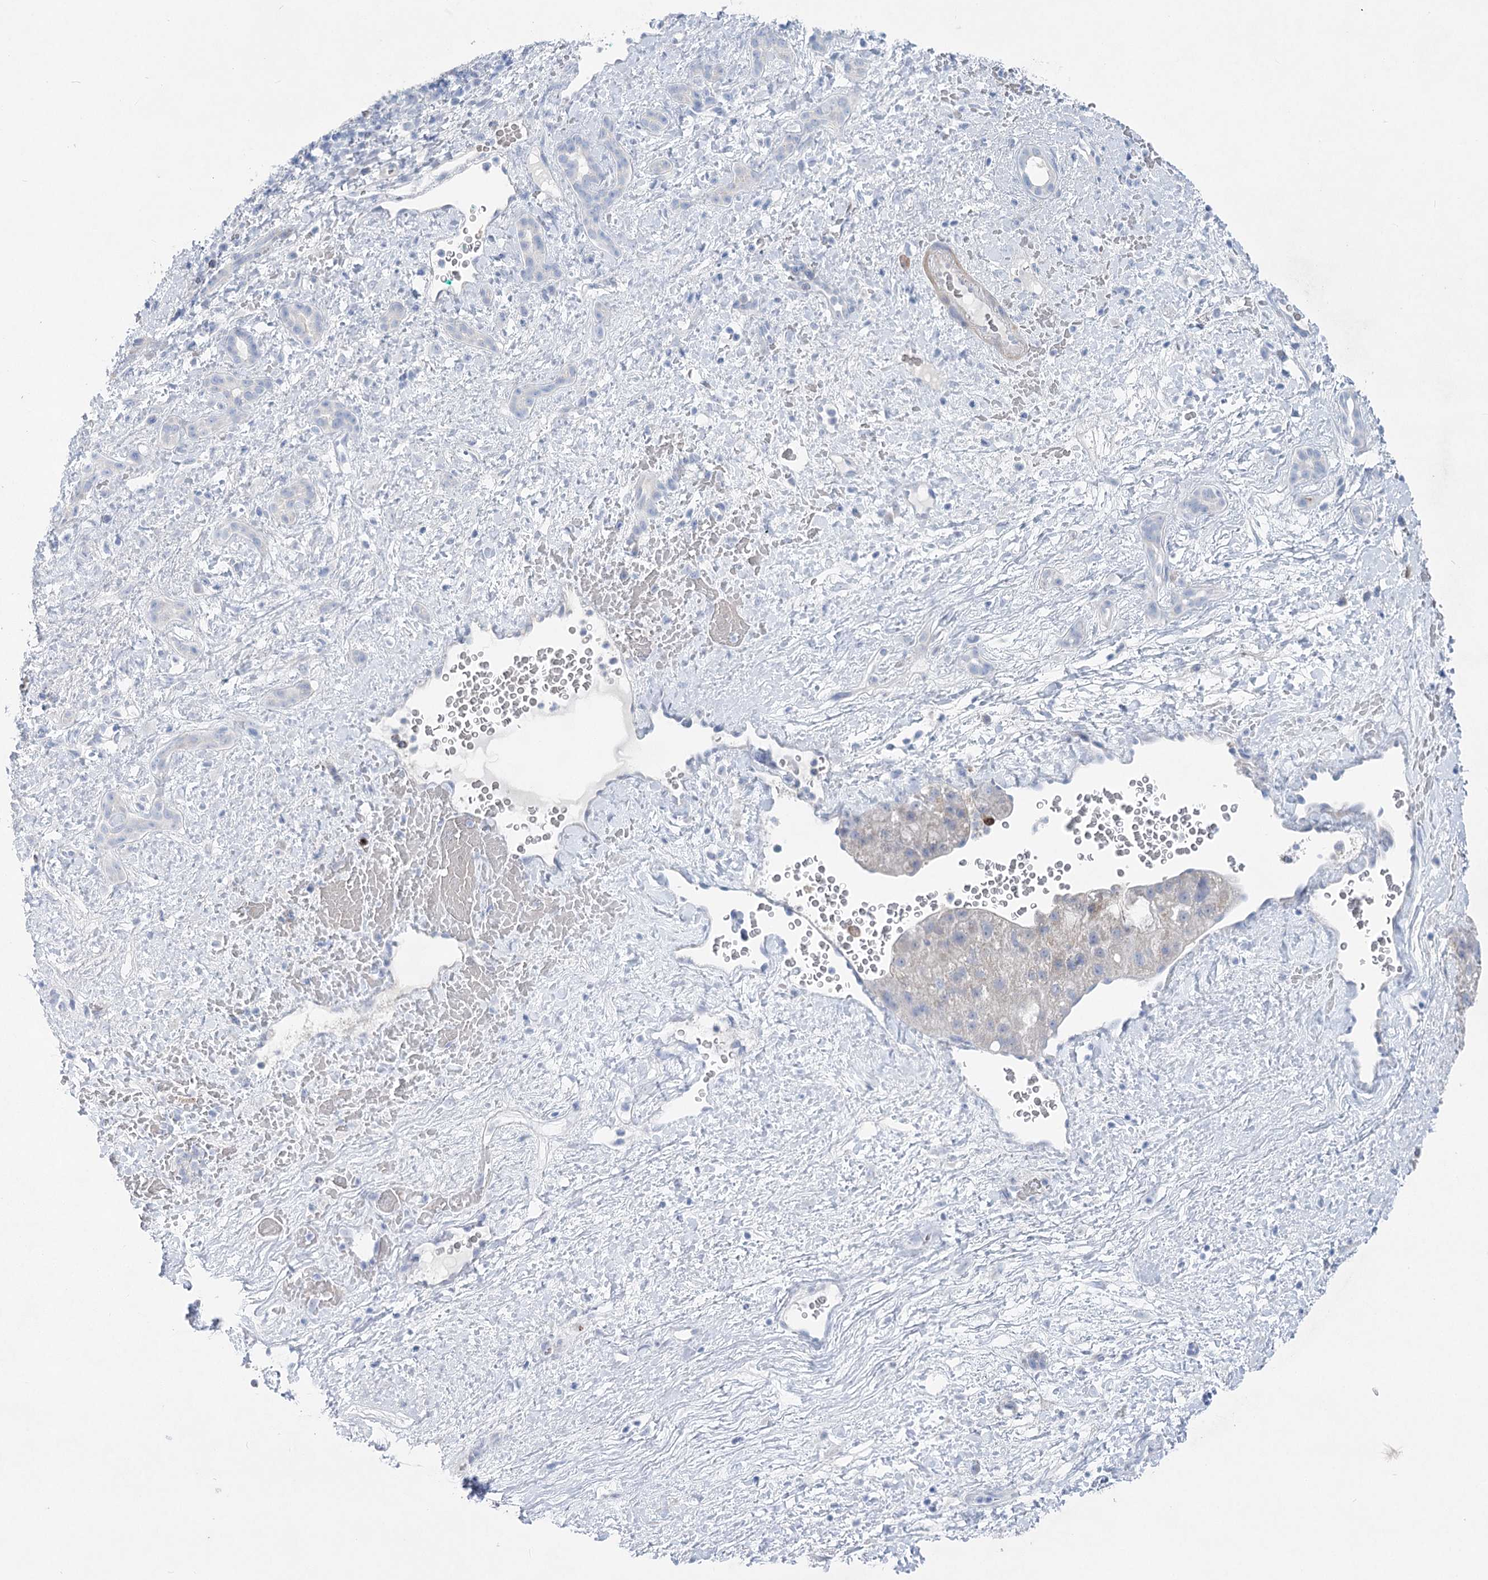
{"staining": {"intensity": "negative", "quantity": "none", "location": "none"}, "tissue": "liver cancer", "cell_type": "Tumor cells", "image_type": "cancer", "snomed": [{"axis": "morphology", "description": "Normal tissue, NOS"}, {"axis": "morphology", "description": "Carcinoma, Hepatocellular, NOS"}, {"axis": "topography", "description": "Liver"}], "caption": "This is an IHC histopathology image of hepatocellular carcinoma (liver). There is no positivity in tumor cells.", "gene": "WDR74", "patient": {"sex": "male", "age": 57}}